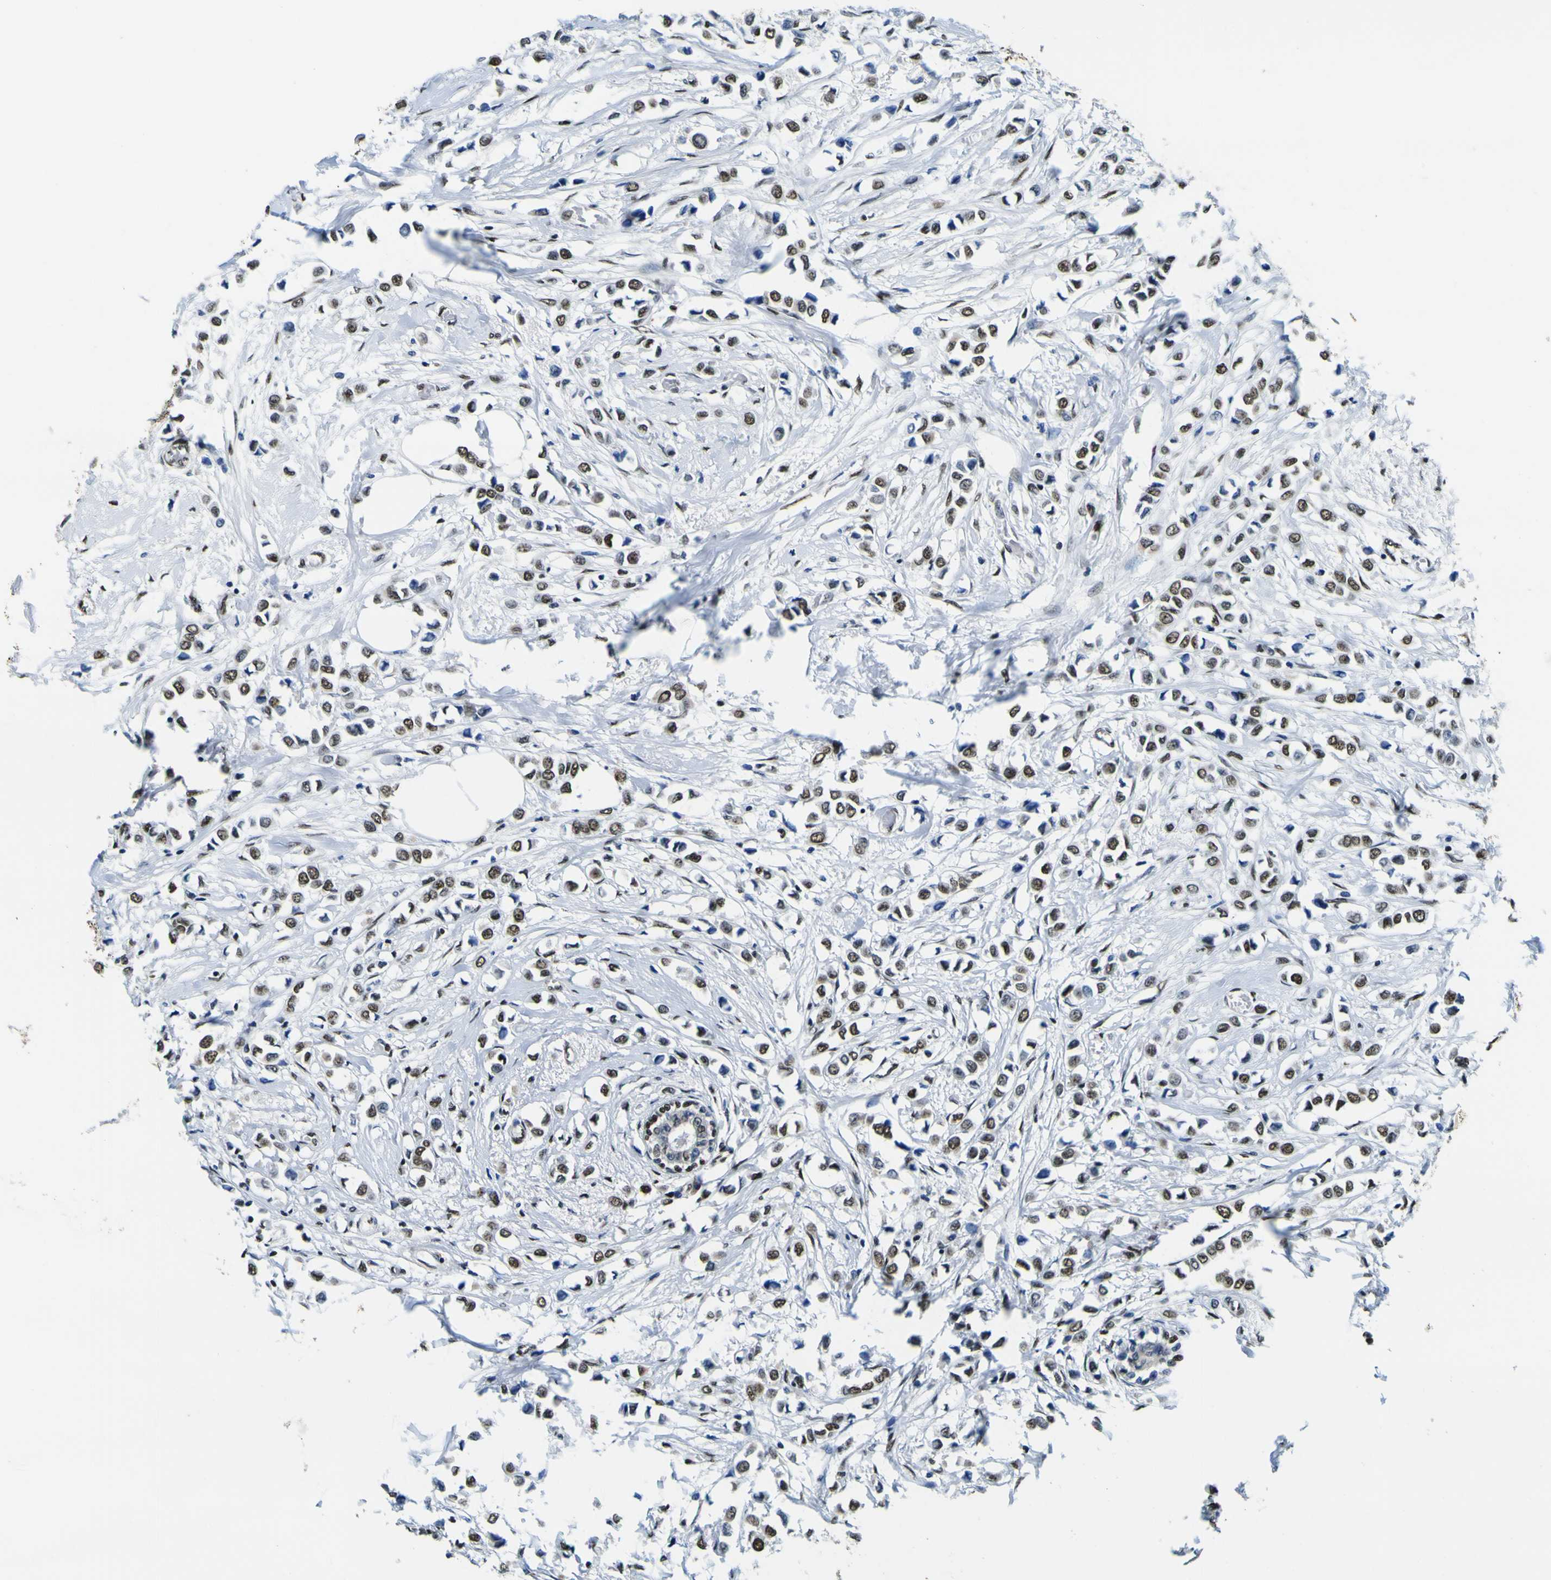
{"staining": {"intensity": "strong", "quantity": ">75%", "location": "nuclear"}, "tissue": "breast cancer", "cell_type": "Tumor cells", "image_type": "cancer", "snomed": [{"axis": "morphology", "description": "Lobular carcinoma"}, {"axis": "topography", "description": "Breast"}], "caption": "Protein expression analysis of breast cancer (lobular carcinoma) shows strong nuclear staining in about >75% of tumor cells.", "gene": "SP1", "patient": {"sex": "female", "age": 51}}